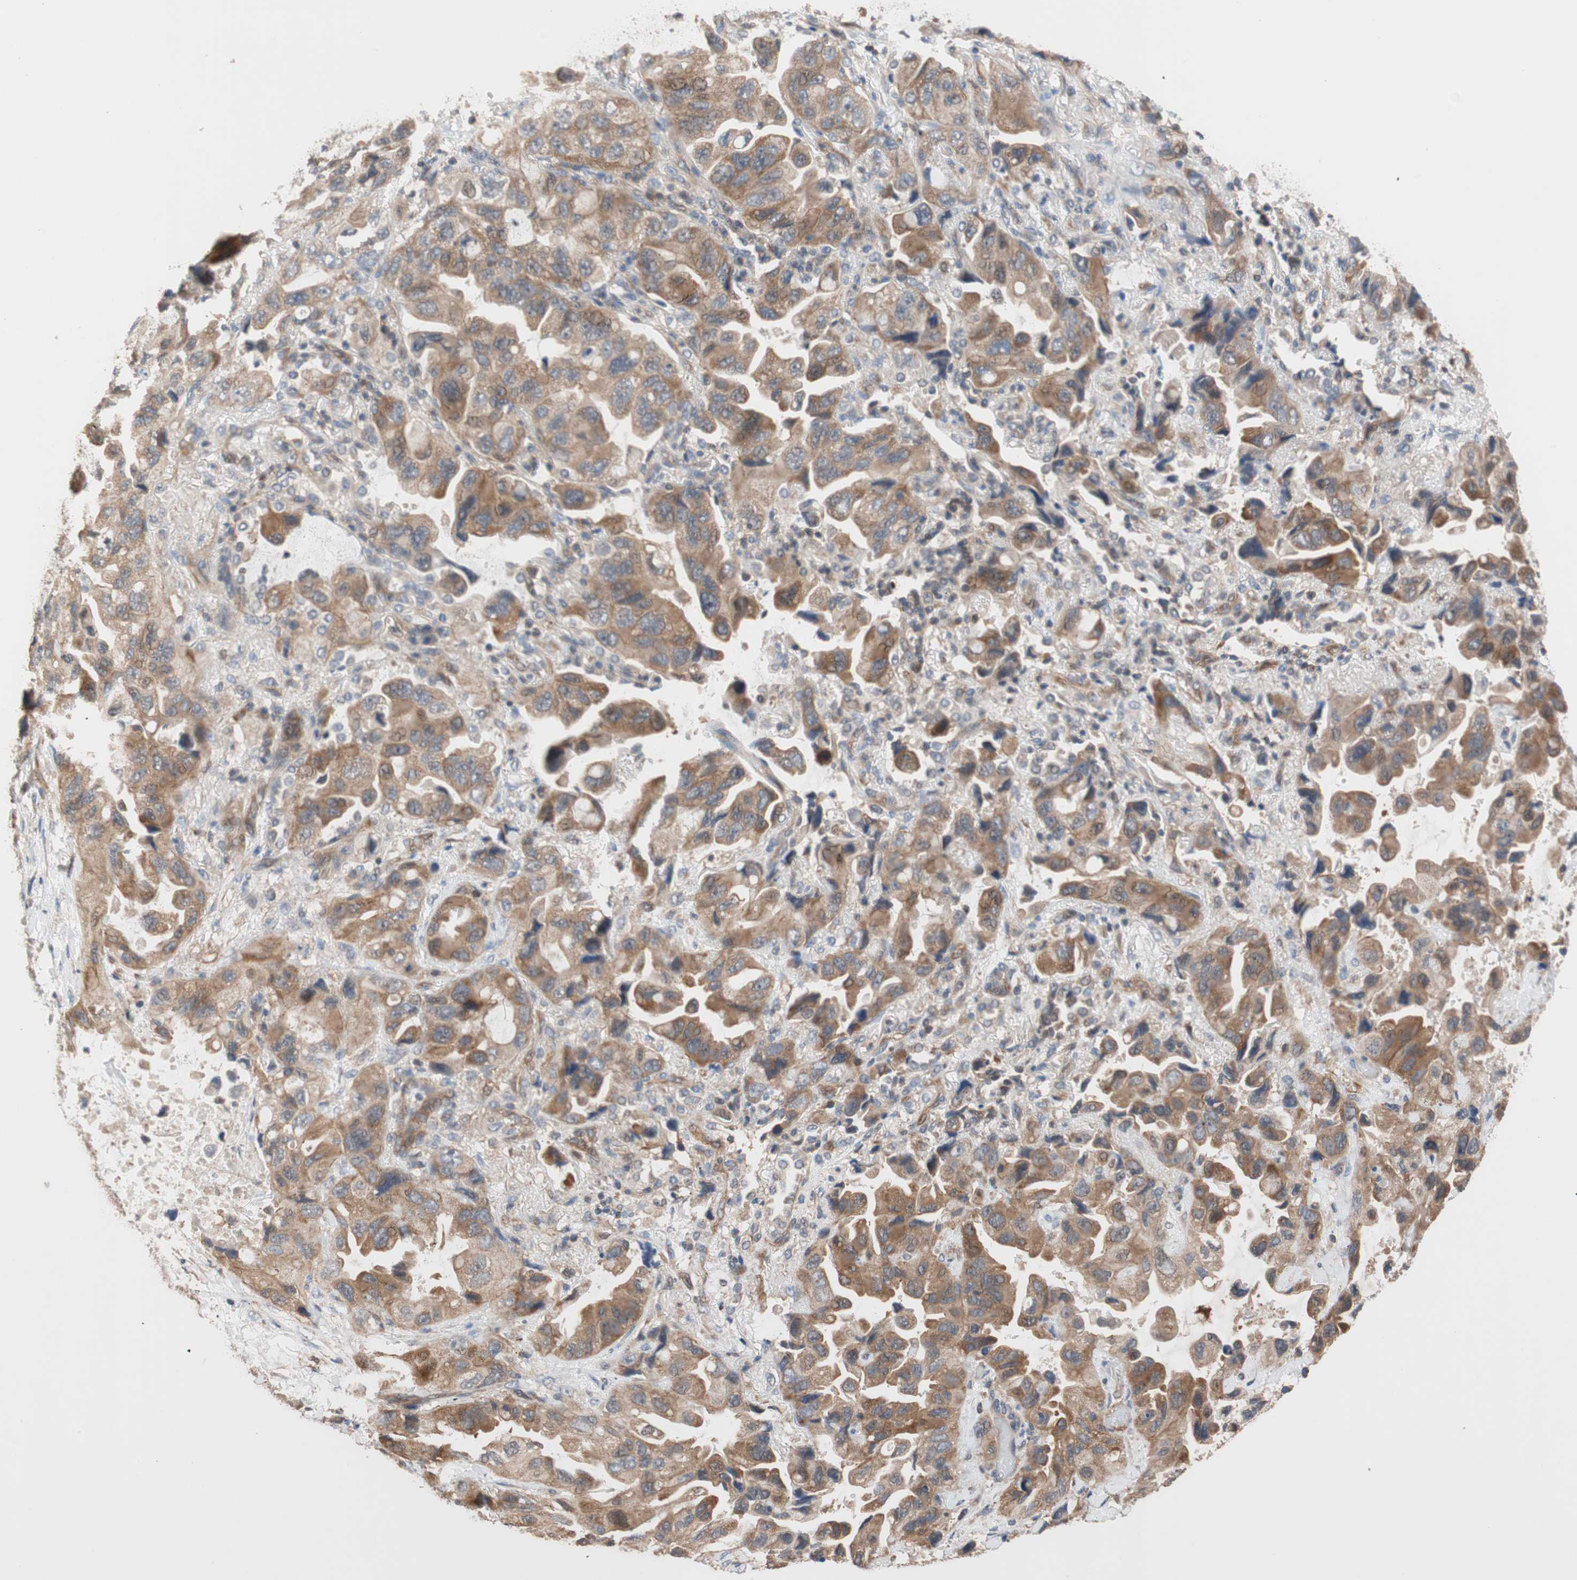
{"staining": {"intensity": "moderate", "quantity": ">75%", "location": "cytoplasmic/membranous"}, "tissue": "lung cancer", "cell_type": "Tumor cells", "image_type": "cancer", "snomed": [{"axis": "morphology", "description": "Squamous cell carcinoma, NOS"}, {"axis": "topography", "description": "Lung"}], "caption": "Tumor cells demonstrate moderate cytoplasmic/membranous positivity in approximately >75% of cells in squamous cell carcinoma (lung).", "gene": "MAP4K2", "patient": {"sex": "female", "age": 73}}